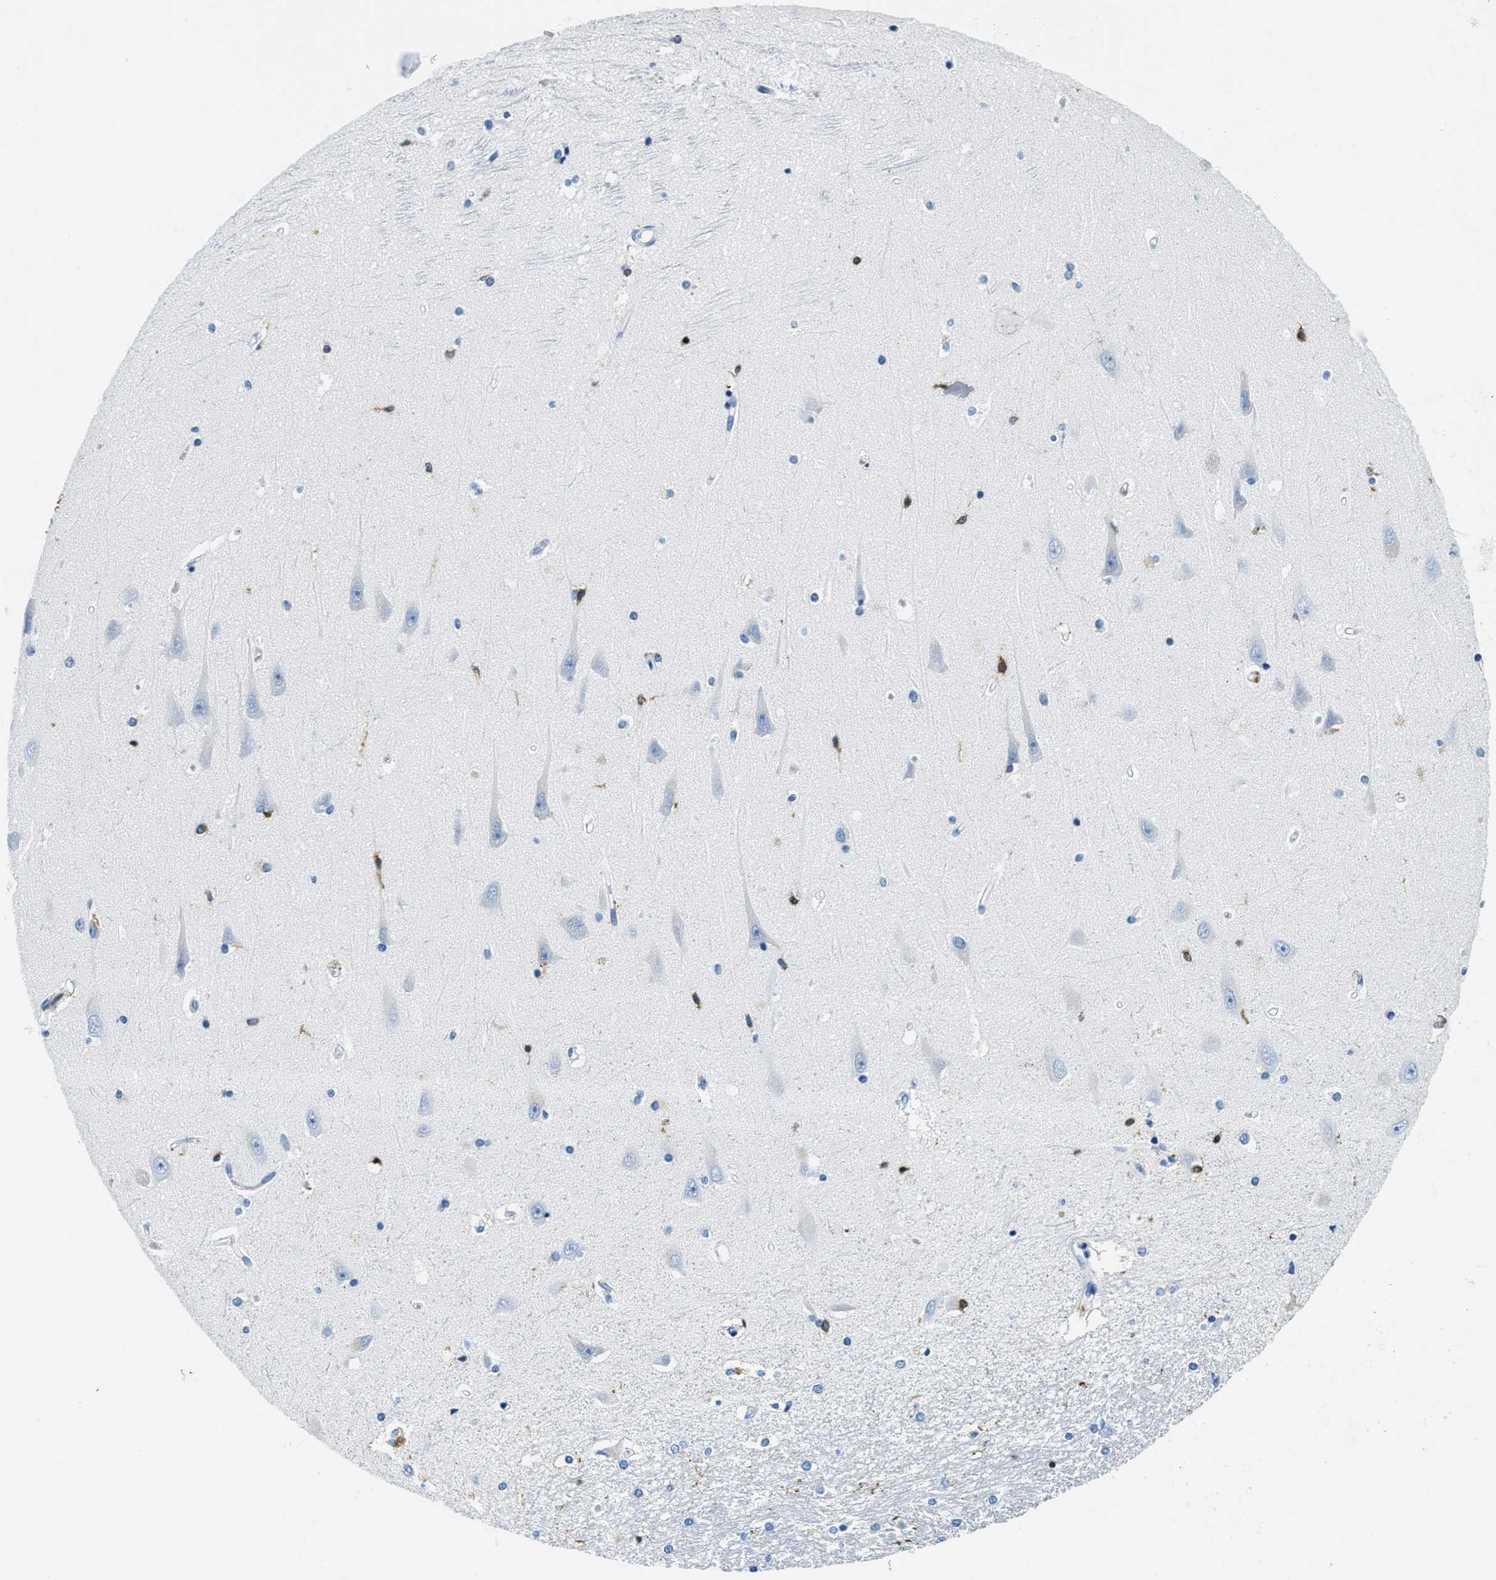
{"staining": {"intensity": "negative", "quantity": "none", "location": "none"}, "tissue": "hippocampus", "cell_type": "Glial cells", "image_type": "normal", "snomed": [{"axis": "morphology", "description": "Normal tissue, NOS"}, {"axis": "topography", "description": "Hippocampus"}], "caption": "Immunohistochemistry (IHC) image of benign human hippocampus stained for a protein (brown), which shows no staining in glial cells. (Stains: DAB (3,3'-diaminobenzidine) IHC with hematoxylin counter stain, Microscopy: brightfield microscopy at high magnification).", "gene": "CAPG", "patient": {"sex": "male", "age": 45}}